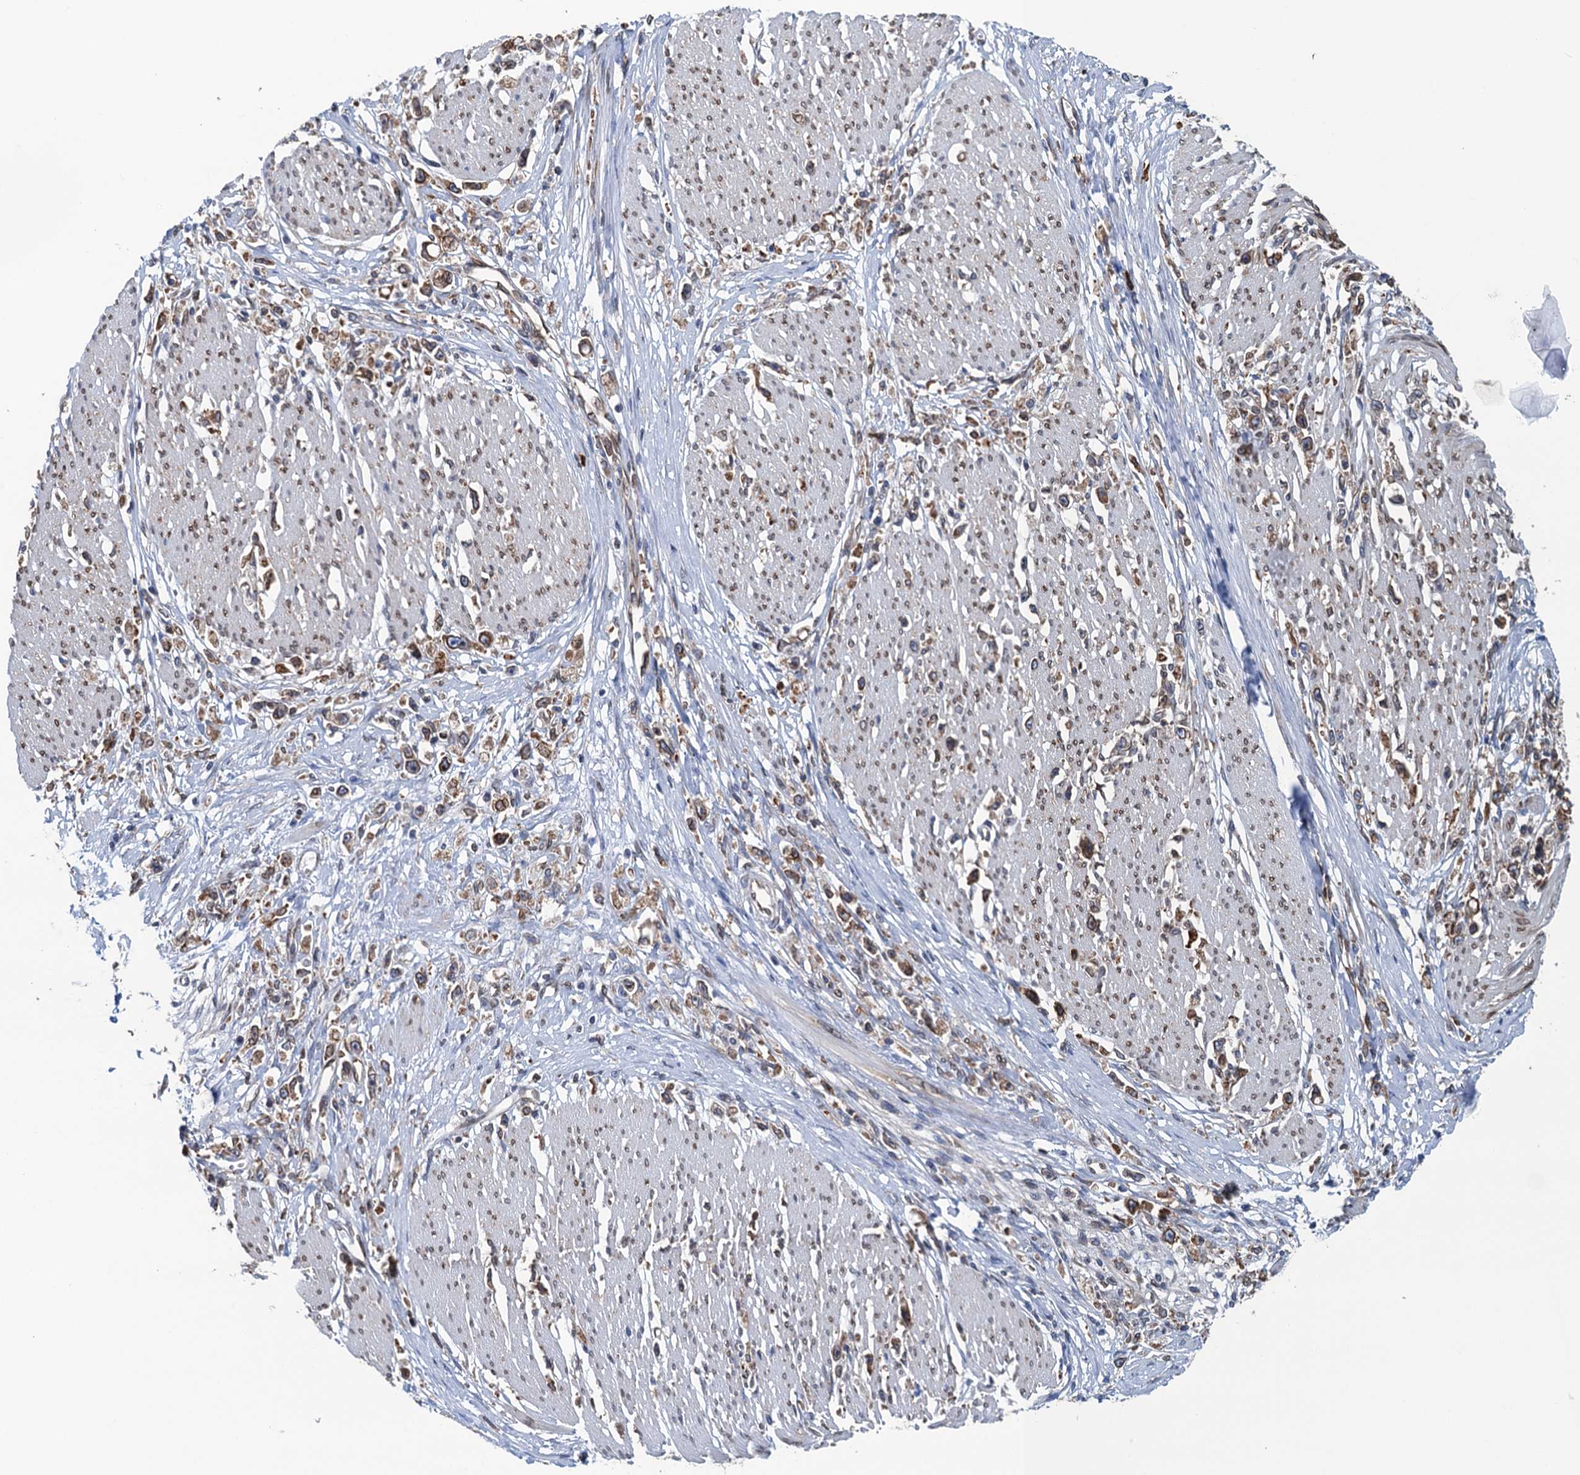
{"staining": {"intensity": "moderate", "quantity": ">75%", "location": "cytoplasmic/membranous"}, "tissue": "stomach cancer", "cell_type": "Tumor cells", "image_type": "cancer", "snomed": [{"axis": "morphology", "description": "Adenocarcinoma, NOS"}, {"axis": "topography", "description": "Stomach"}], "caption": "Stomach cancer (adenocarcinoma) stained for a protein exhibits moderate cytoplasmic/membranous positivity in tumor cells.", "gene": "TMEM205", "patient": {"sex": "female", "age": 59}}